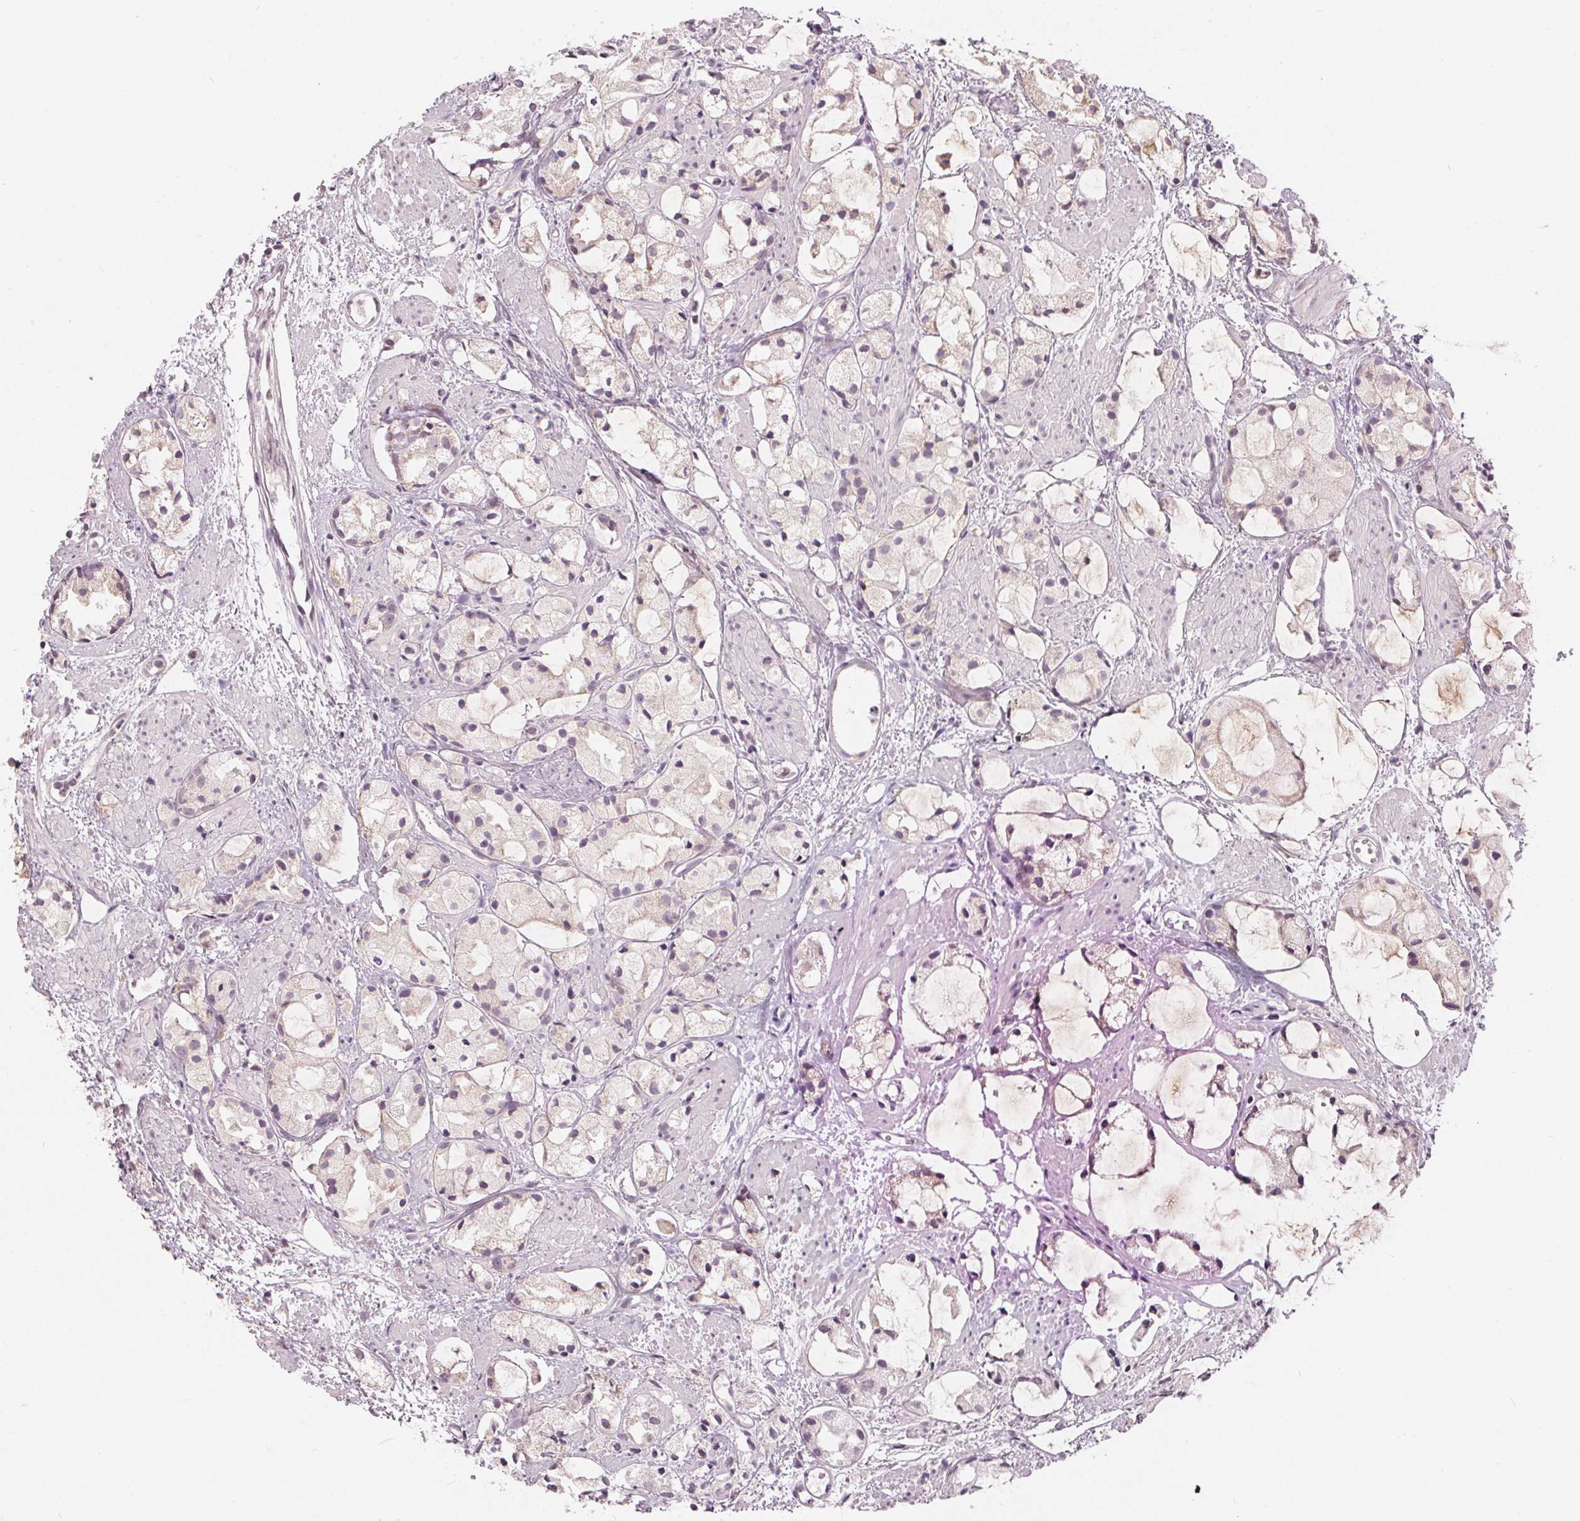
{"staining": {"intensity": "negative", "quantity": "none", "location": "none"}, "tissue": "prostate cancer", "cell_type": "Tumor cells", "image_type": "cancer", "snomed": [{"axis": "morphology", "description": "Adenocarcinoma, High grade"}, {"axis": "topography", "description": "Prostate"}], "caption": "Prostate cancer was stained to show a protein in brown. There is no significant staining in tumor cells. Brightfield microscopy of immunohistochemistry (IHC) stained with DAB (brown) and hematoxylin (blue), captured at high magnification.", "gene": "TRIM60", "patient": {"sex": "male", "age": 85}}